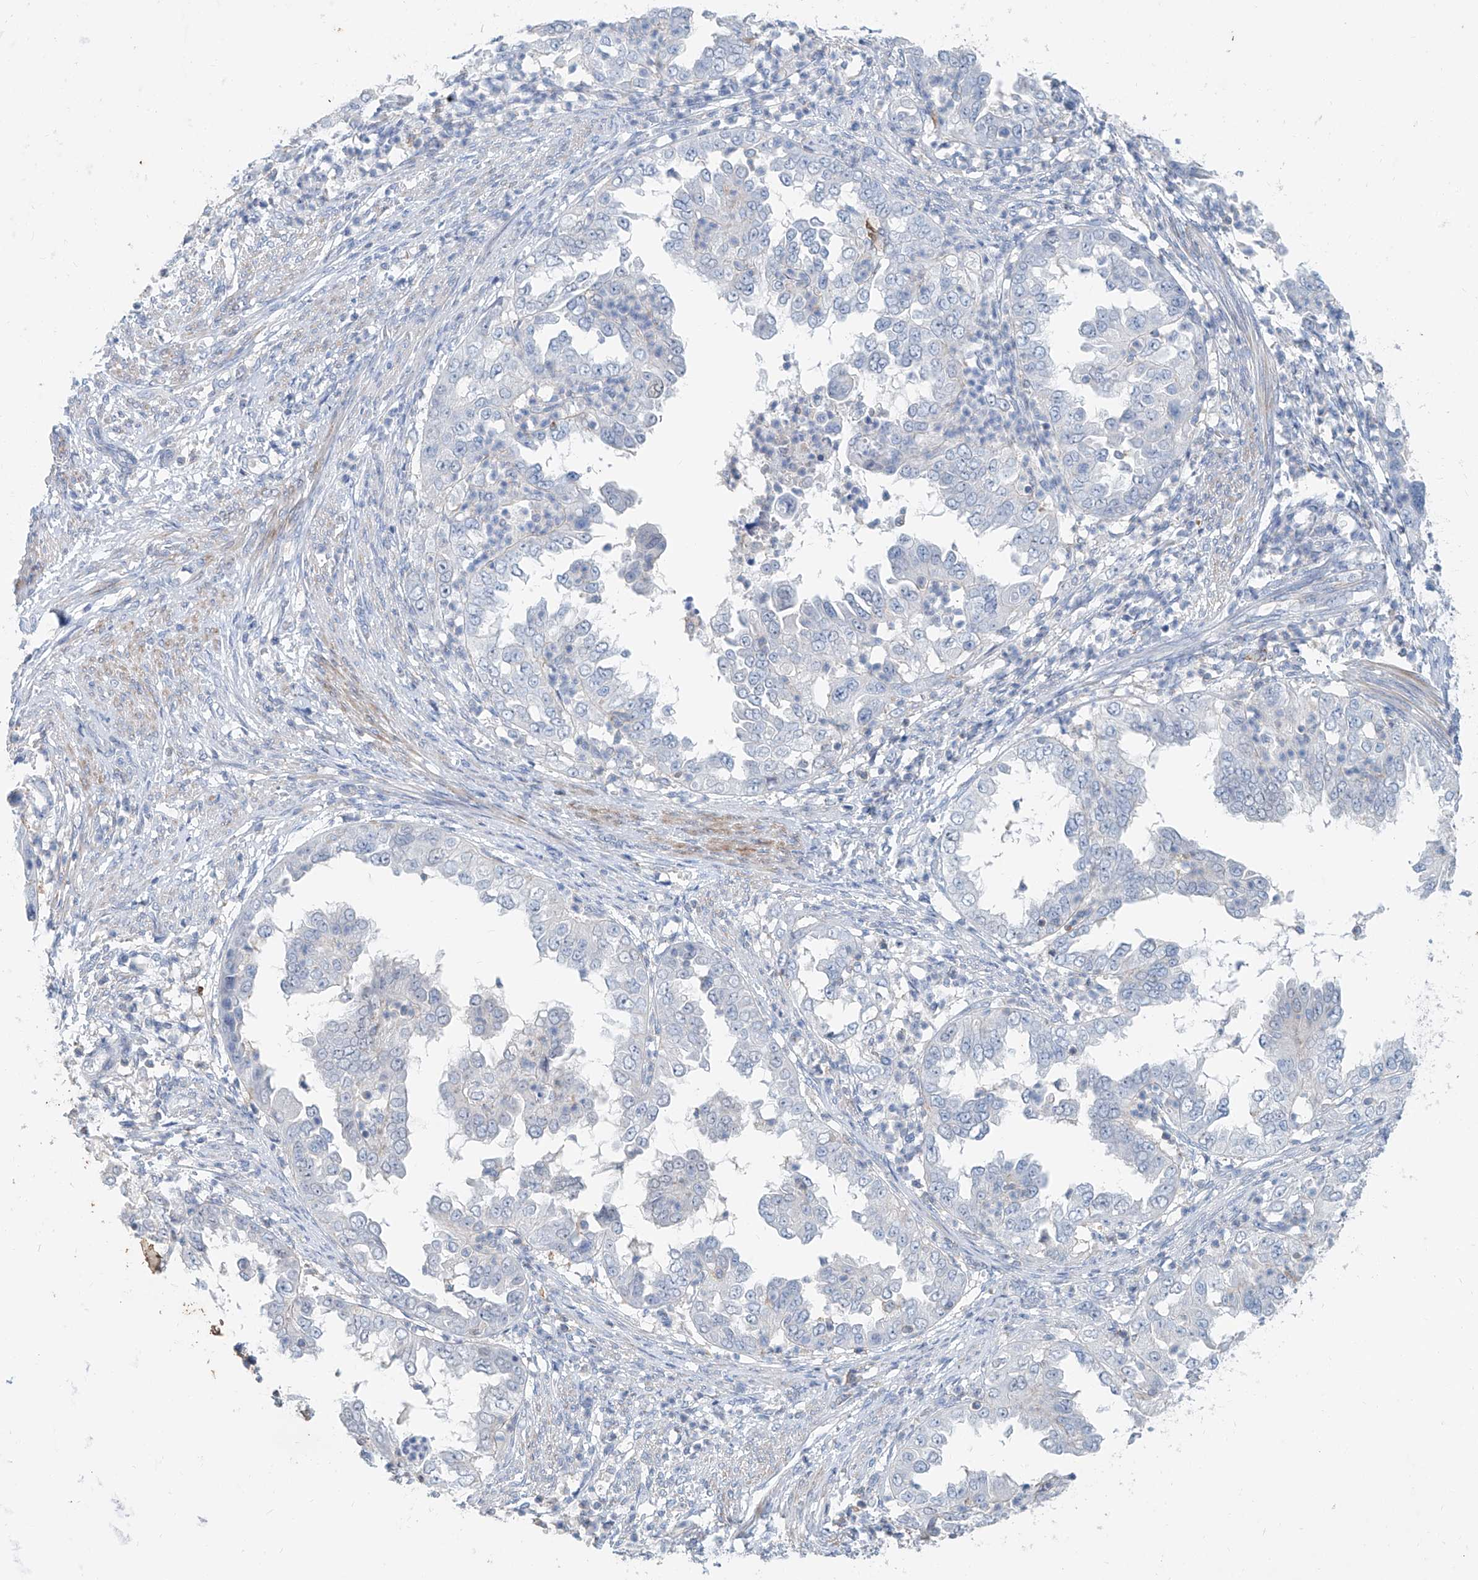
{"staining": {"intensity": "negative", "quantity": "none", "location": "none"}, "tissue": "endometrial cancer", "cell_type": "Tumor cells", "image_type": "cancer", "snomed": [{"axis": "morphology", "description": "Adenocarcinoma, NOS"}, {"axis": "topography", "description": "Endometrium"}], "caption": "Immunohistochemistry image of endometrial cancer stained for a protein (brown), which shows no staining in tumor cells. Nuclei are stained in blue.", "gene": "ANKRD34A", "patient": {"sex": "female", "age": 85}}